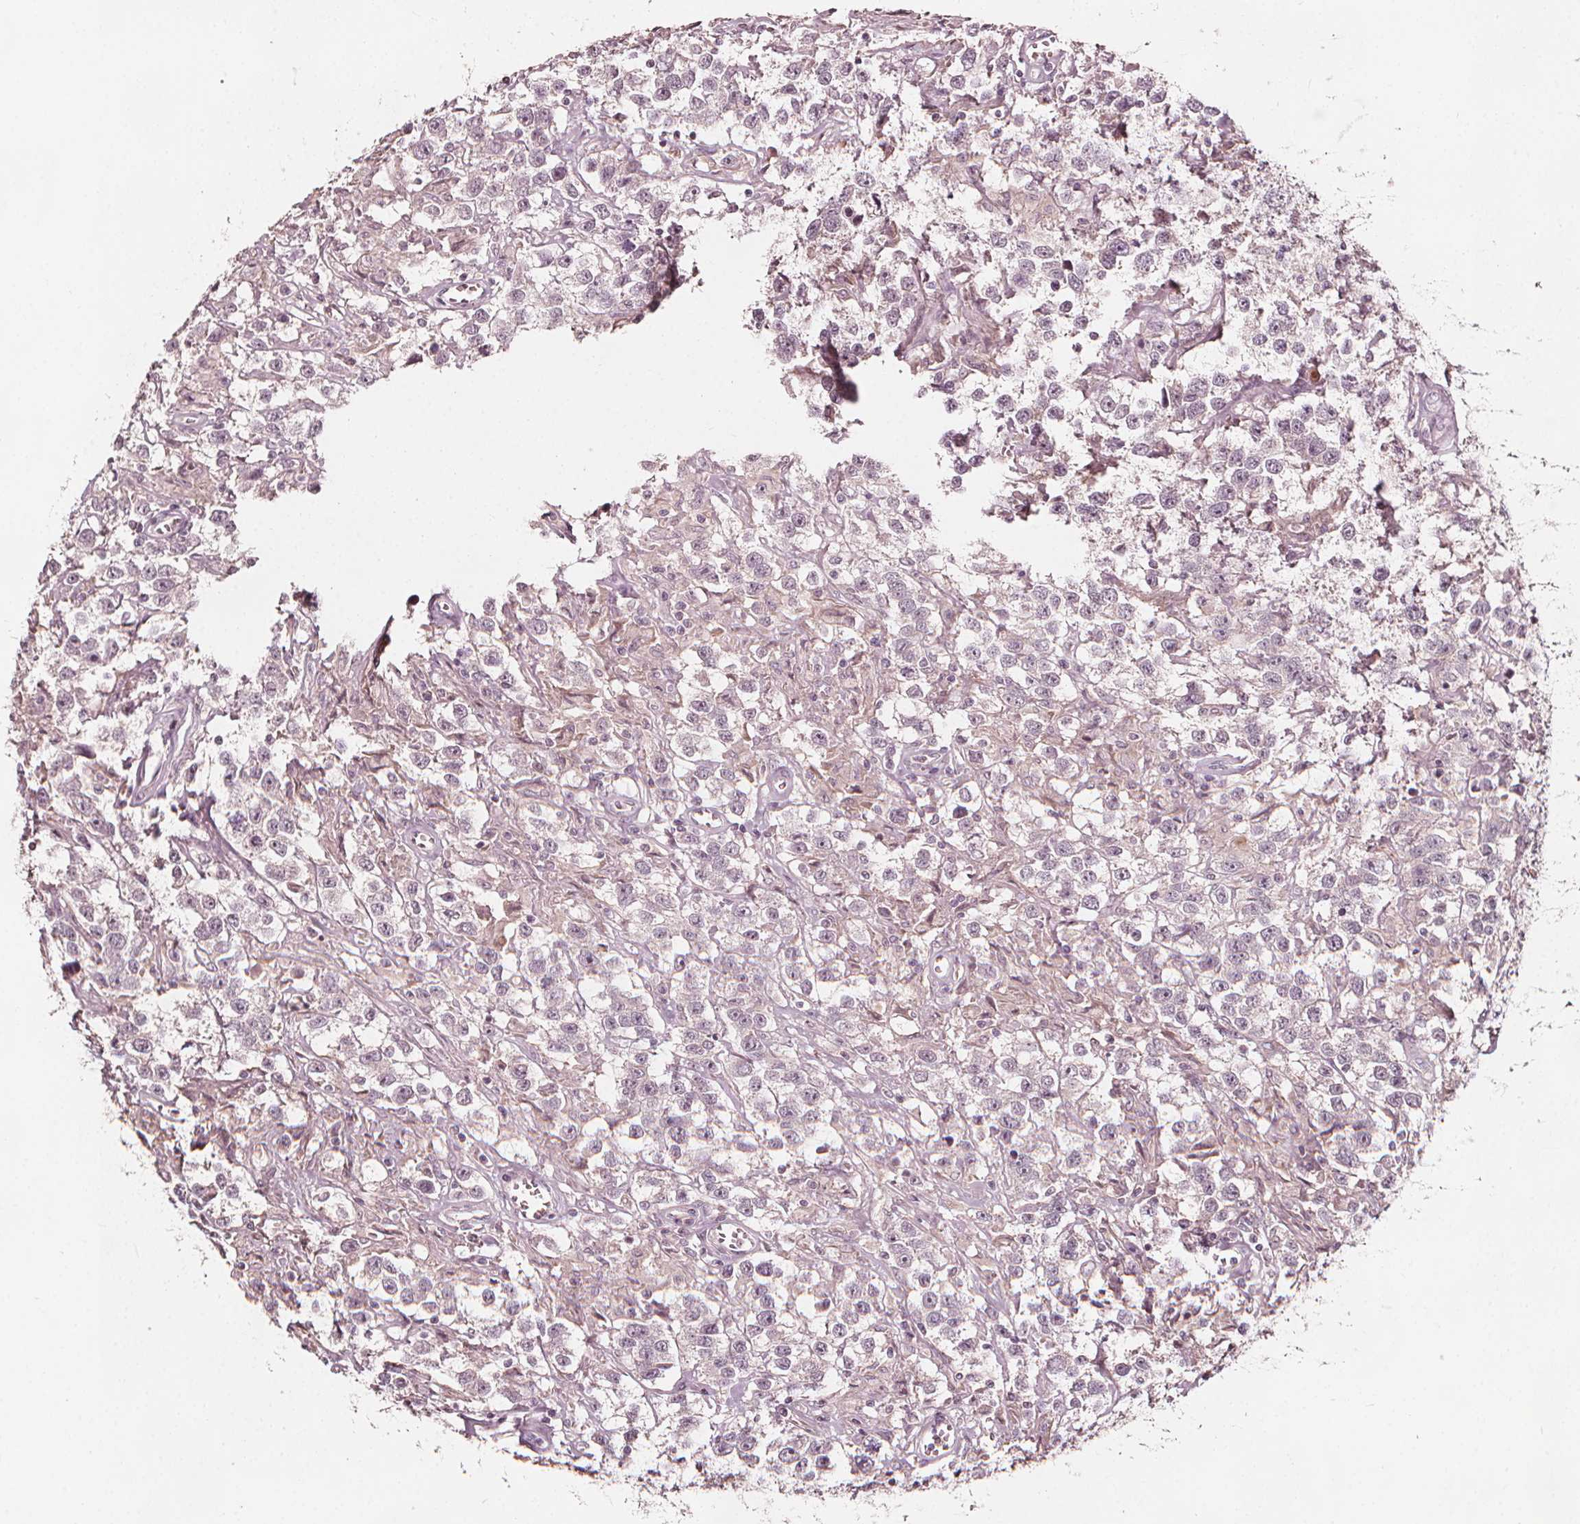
{"staining": {"intensity": "negative", "quantity": "none", "location": "none"}, "tissue": "testis cancer", "cell_type": "Tumor cells", "image_type": "cancer", "snomed": [{"axis": "morphology", "description": "Seminoma, NOS"}, {"axis": "topography", "description": "Testis"}], "caption": "A high-resolution histopathology image shows IHC staining of testis cancer (seminoma), which exhibits no significant expression in tumor cells. (DAB (3,3'-diaminobenzidine) IHC visualized using brightfield microscopy, high magnification).", "gene": "NPC1L1", "patient": {"sex": "male", "age": 43}}